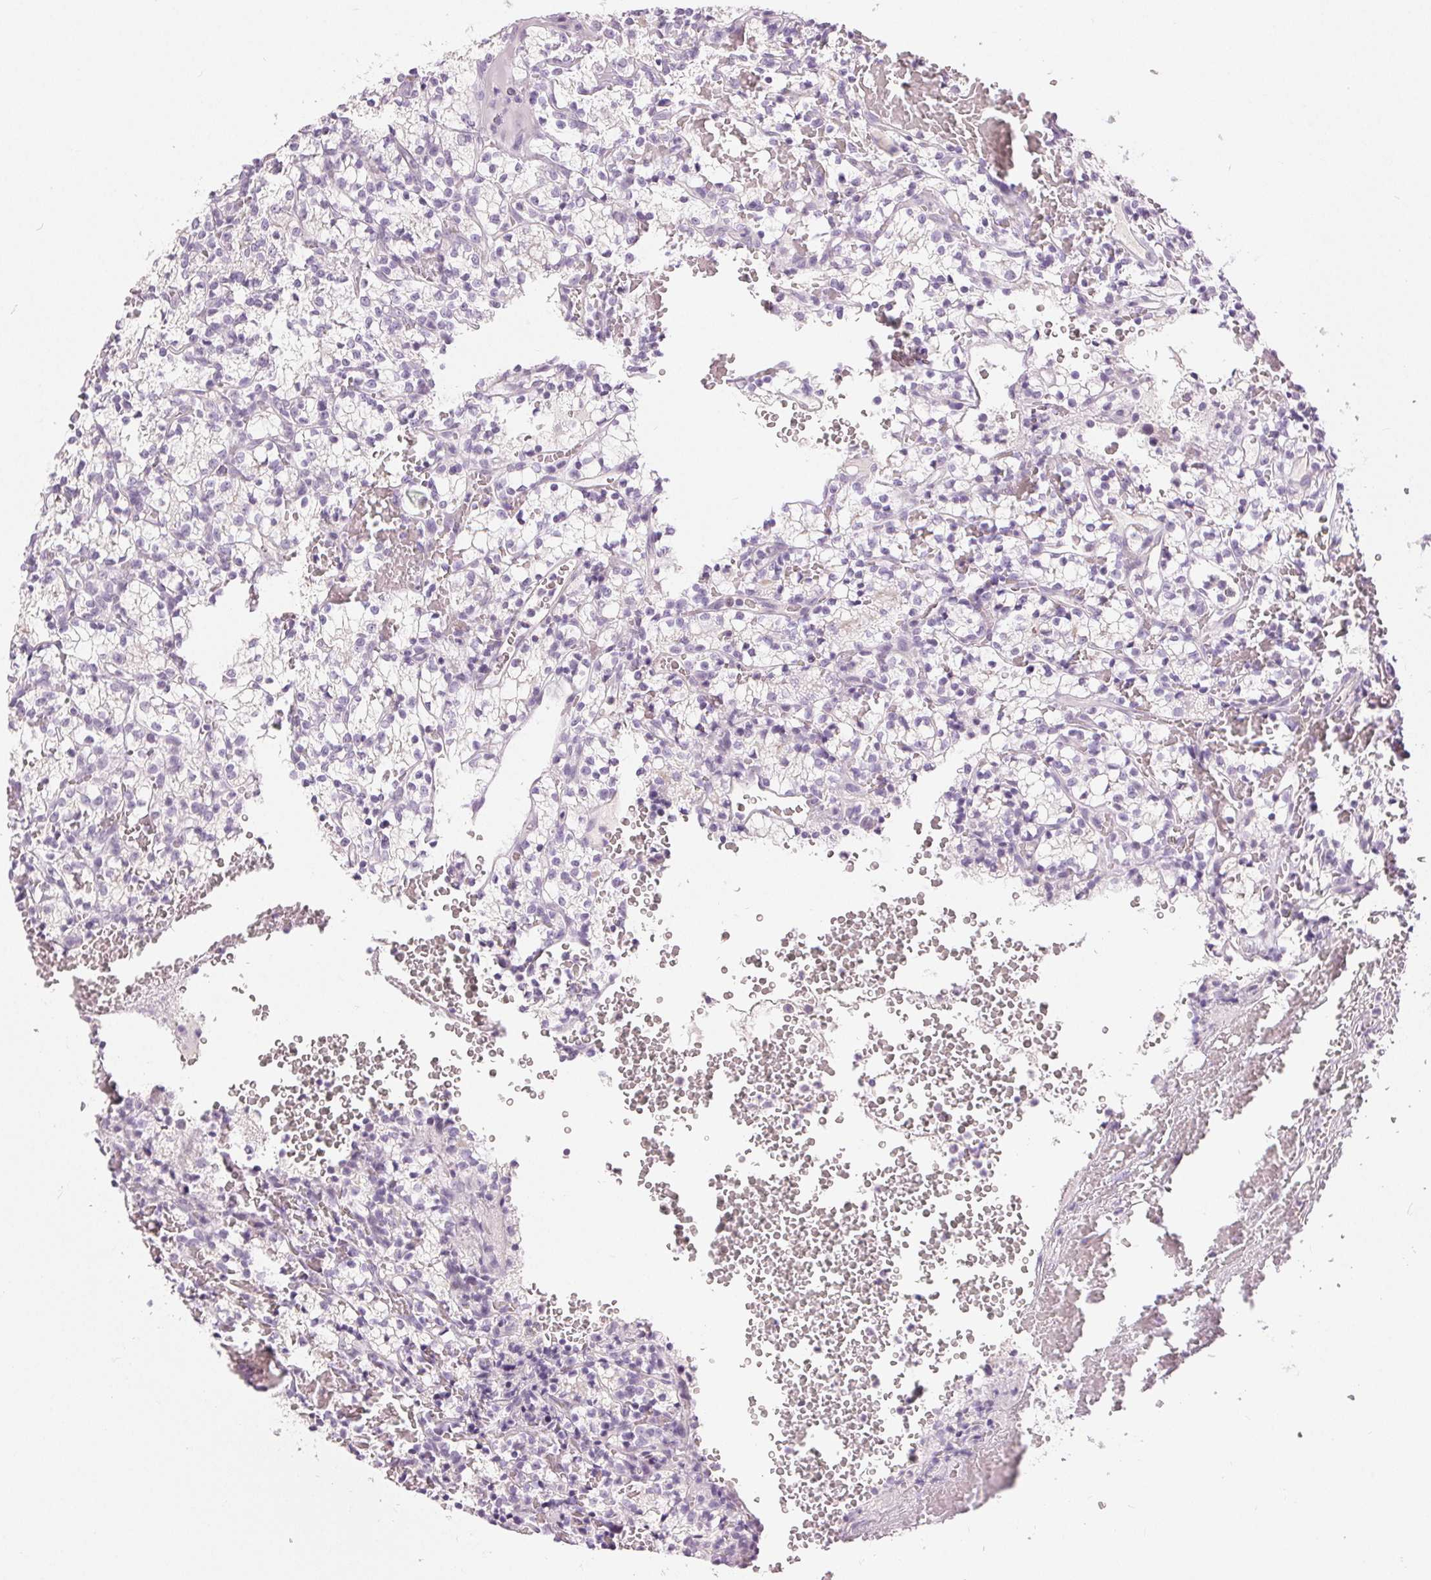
{"staining": {"intensity": "negative", "quantity": "none", "location": "none"}, "tissue": "renal cancer", "cell_type": "Tumor cells", "image_type": "cancer", "snomed": [{"axis": "morphology", "description": "Adenocarcinoma, NOS"}, {"axis": "topography", "description": "Kidney"}], "caption": "High power microscopy histopathology image of an immunohistochemistry (IHC) histopathology image of renal cancer, revealing no significant staining in tumor cells.", "gene": "DSG3", "patient": {"sex": "female", "age": 69}}